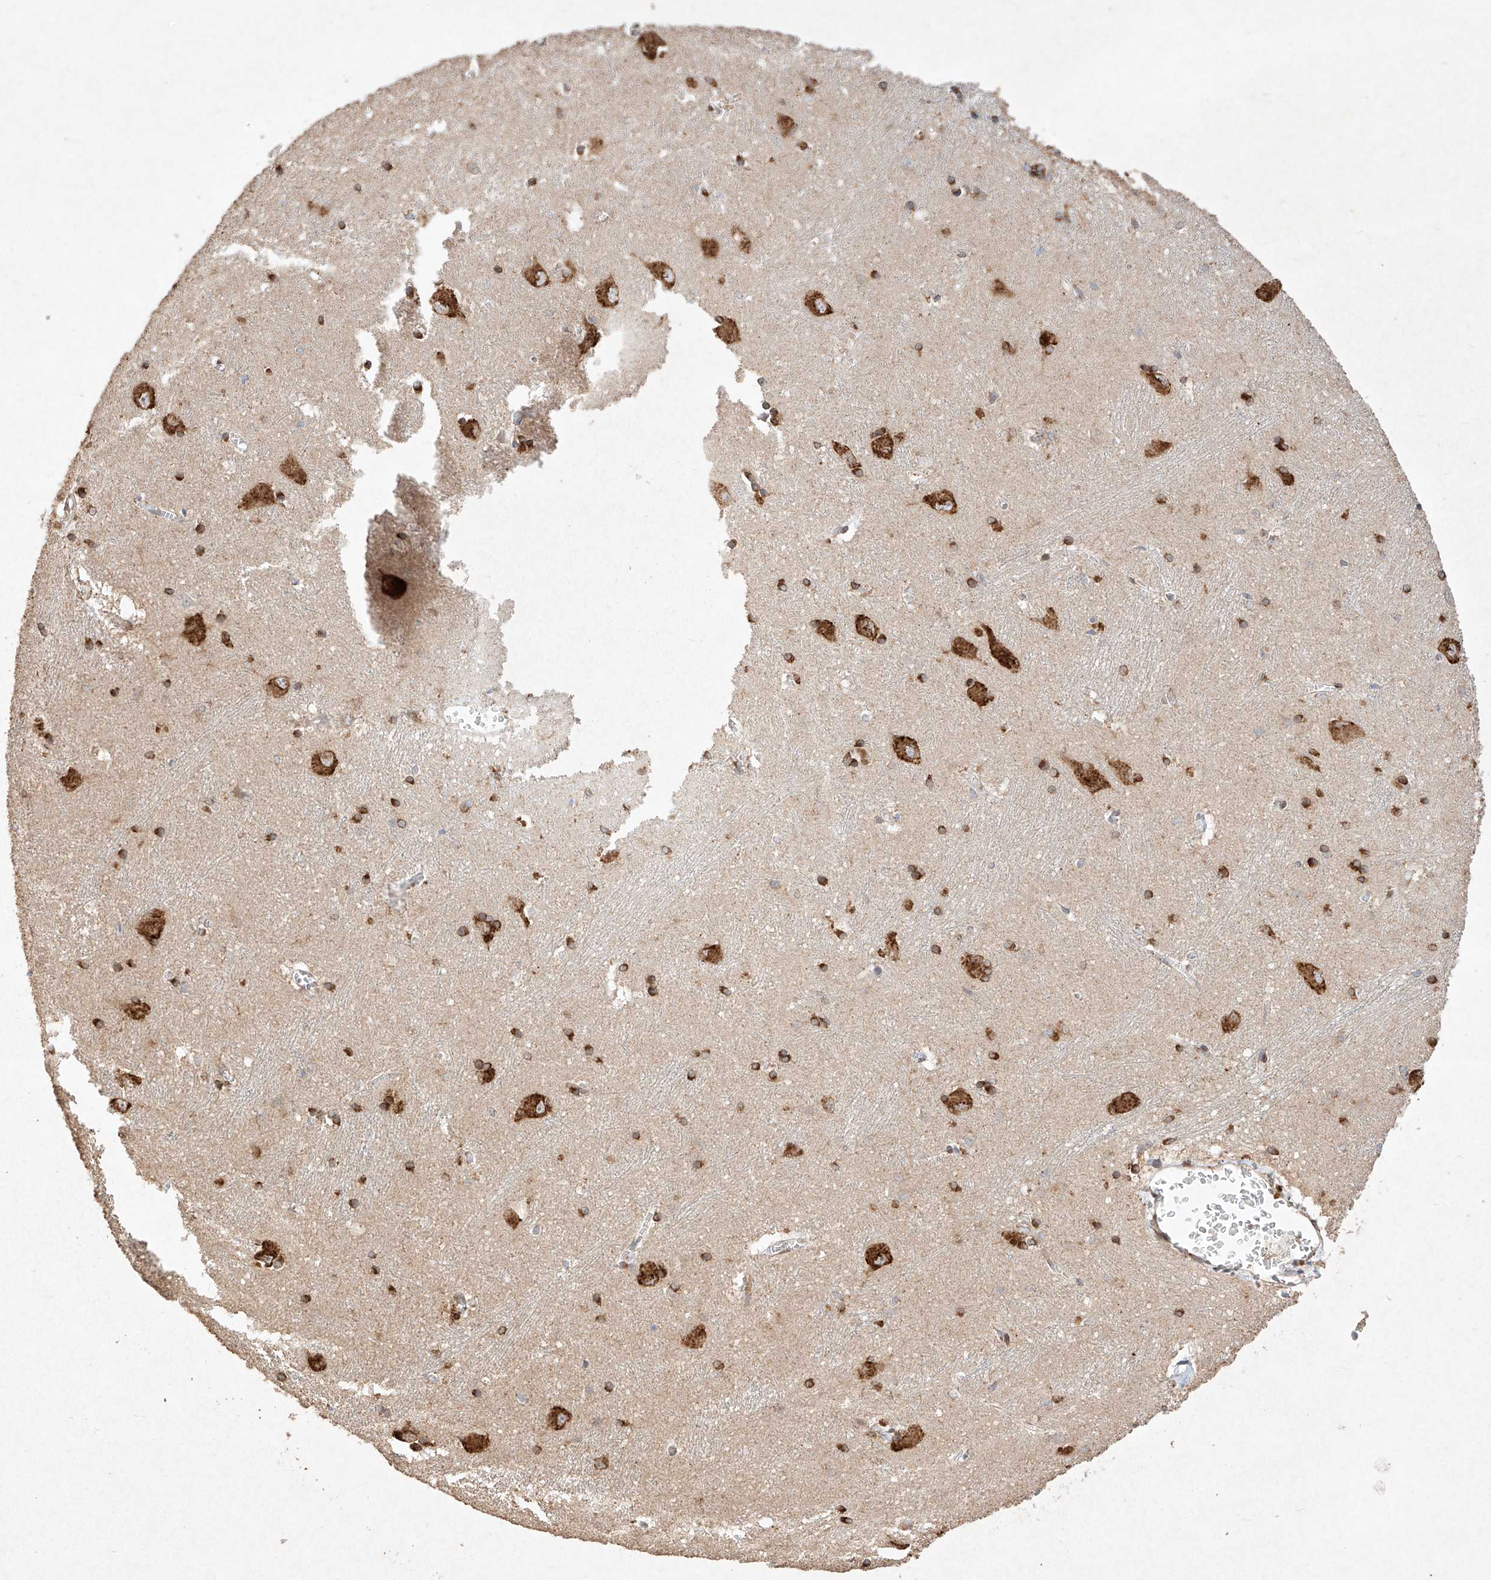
{"staining": {"intensity": "strong", "quantity": "25%-75%", "location": "cytoplasmic/membranous"}, "tissue": "caudate", "cell_type": "Glial cells", "image_type": "normal", "snomed": [{"axis": "morphology", "description": "Normal tissue, NOS"}, {"axis": "topography", "description": "Lateral ventricle wall"}], "caption": "Glial cells demonstrate high levels of strong cytoplasmic/membranous staining in about 25%-75% of cells in benign human caudate.", "gene": "SEMA3B", "patient": {"sex": "male", "age": 37}}